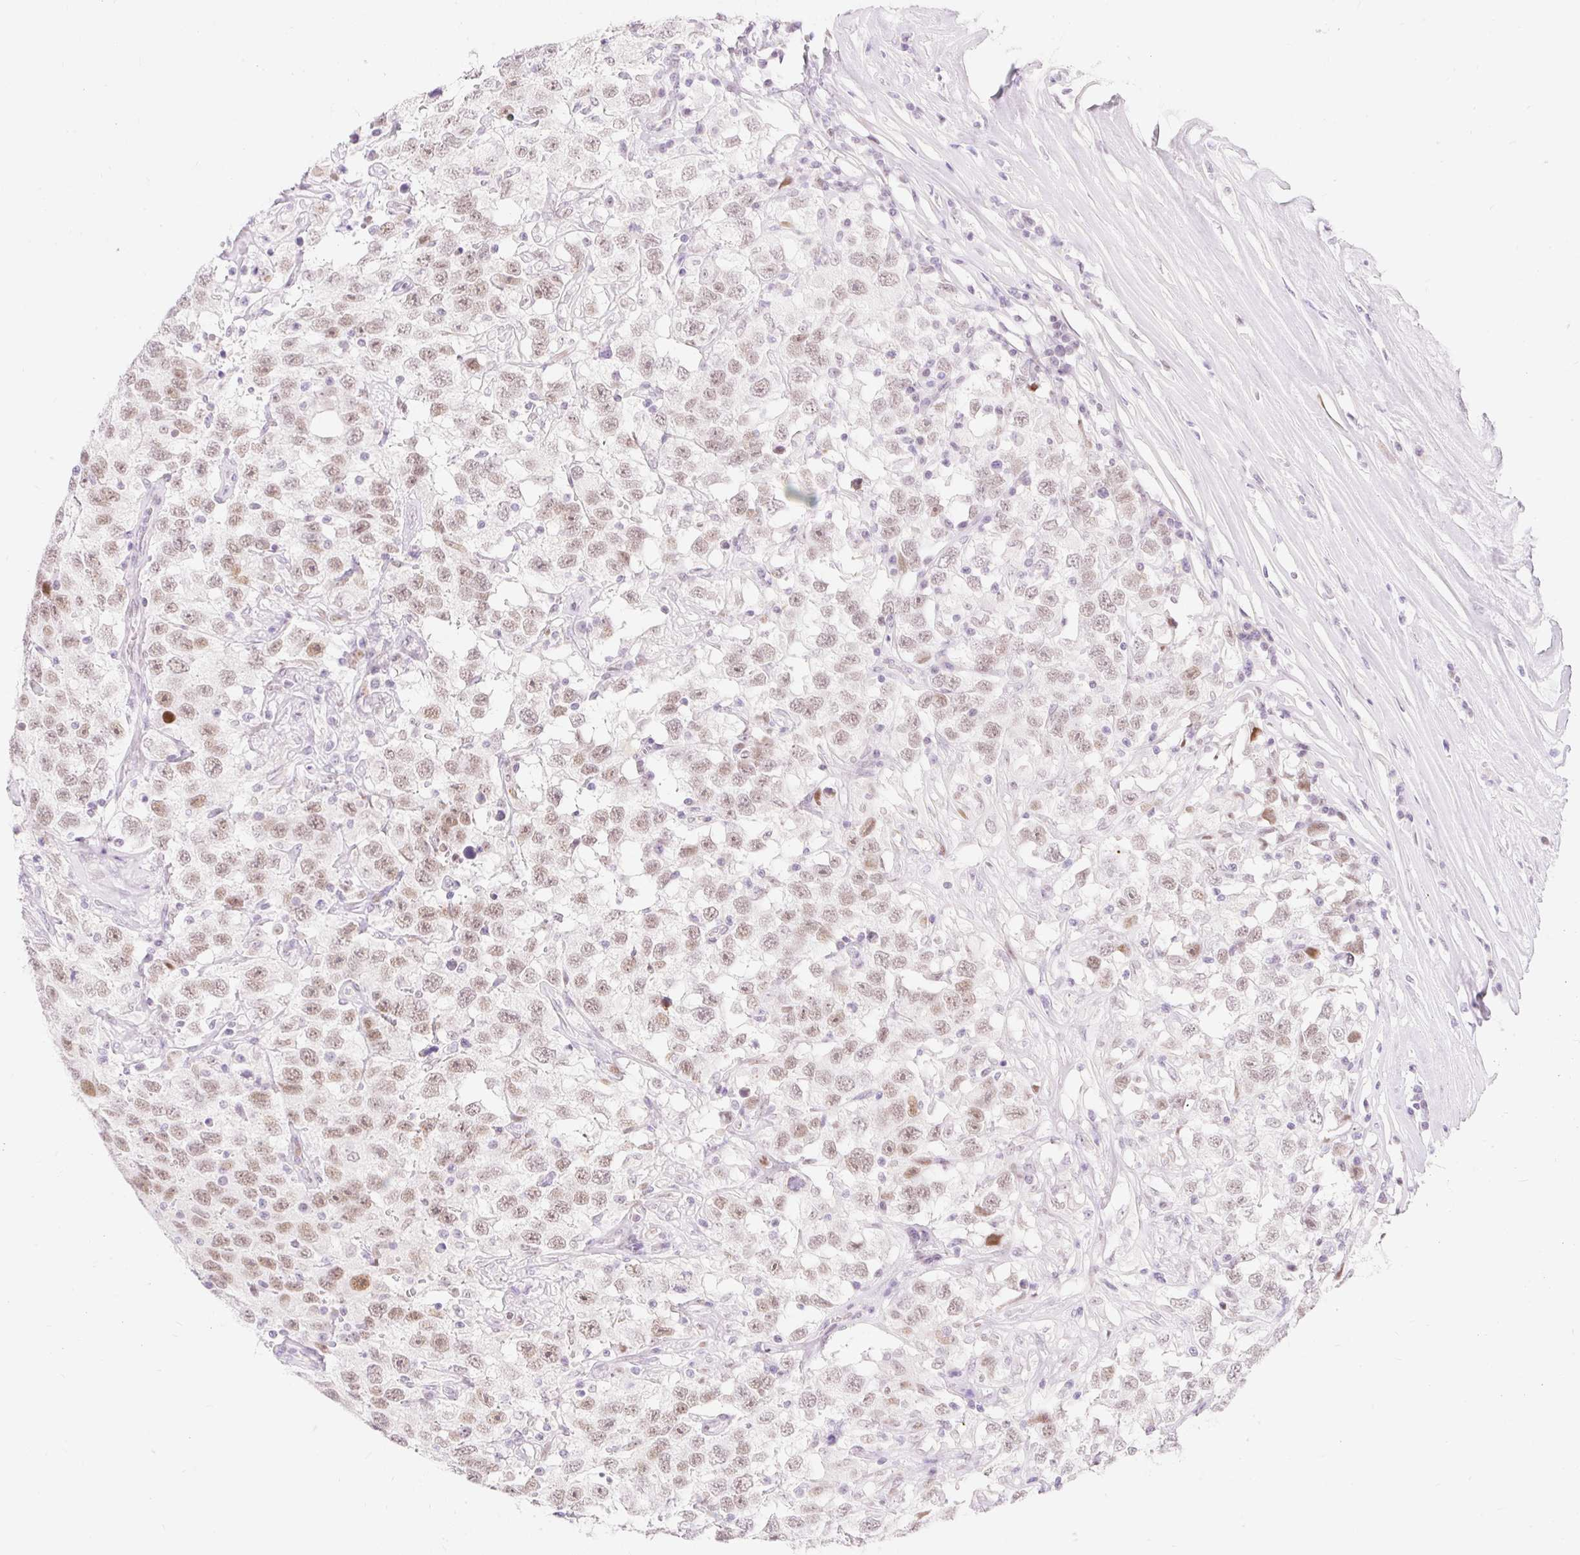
{"staining": {"intensity": "moderate", "quantity": ">75%", "location": "nuclear"}, "tissue": "testis cancer", "cell_type": "Tumor cells", "image_type": "cancer", "snomed": [{"axis": "morphology", "description": "Seminoma, NOS"}, {"axis": "topography", "description": "Testis"}], "caption": "Seminoma (testis) stained with a brown dye shows moderate nuclear positive staining in about >75% of tumor cells.", "gene": "H2BW1", "patient": {"sex": "male", "age": 41}}